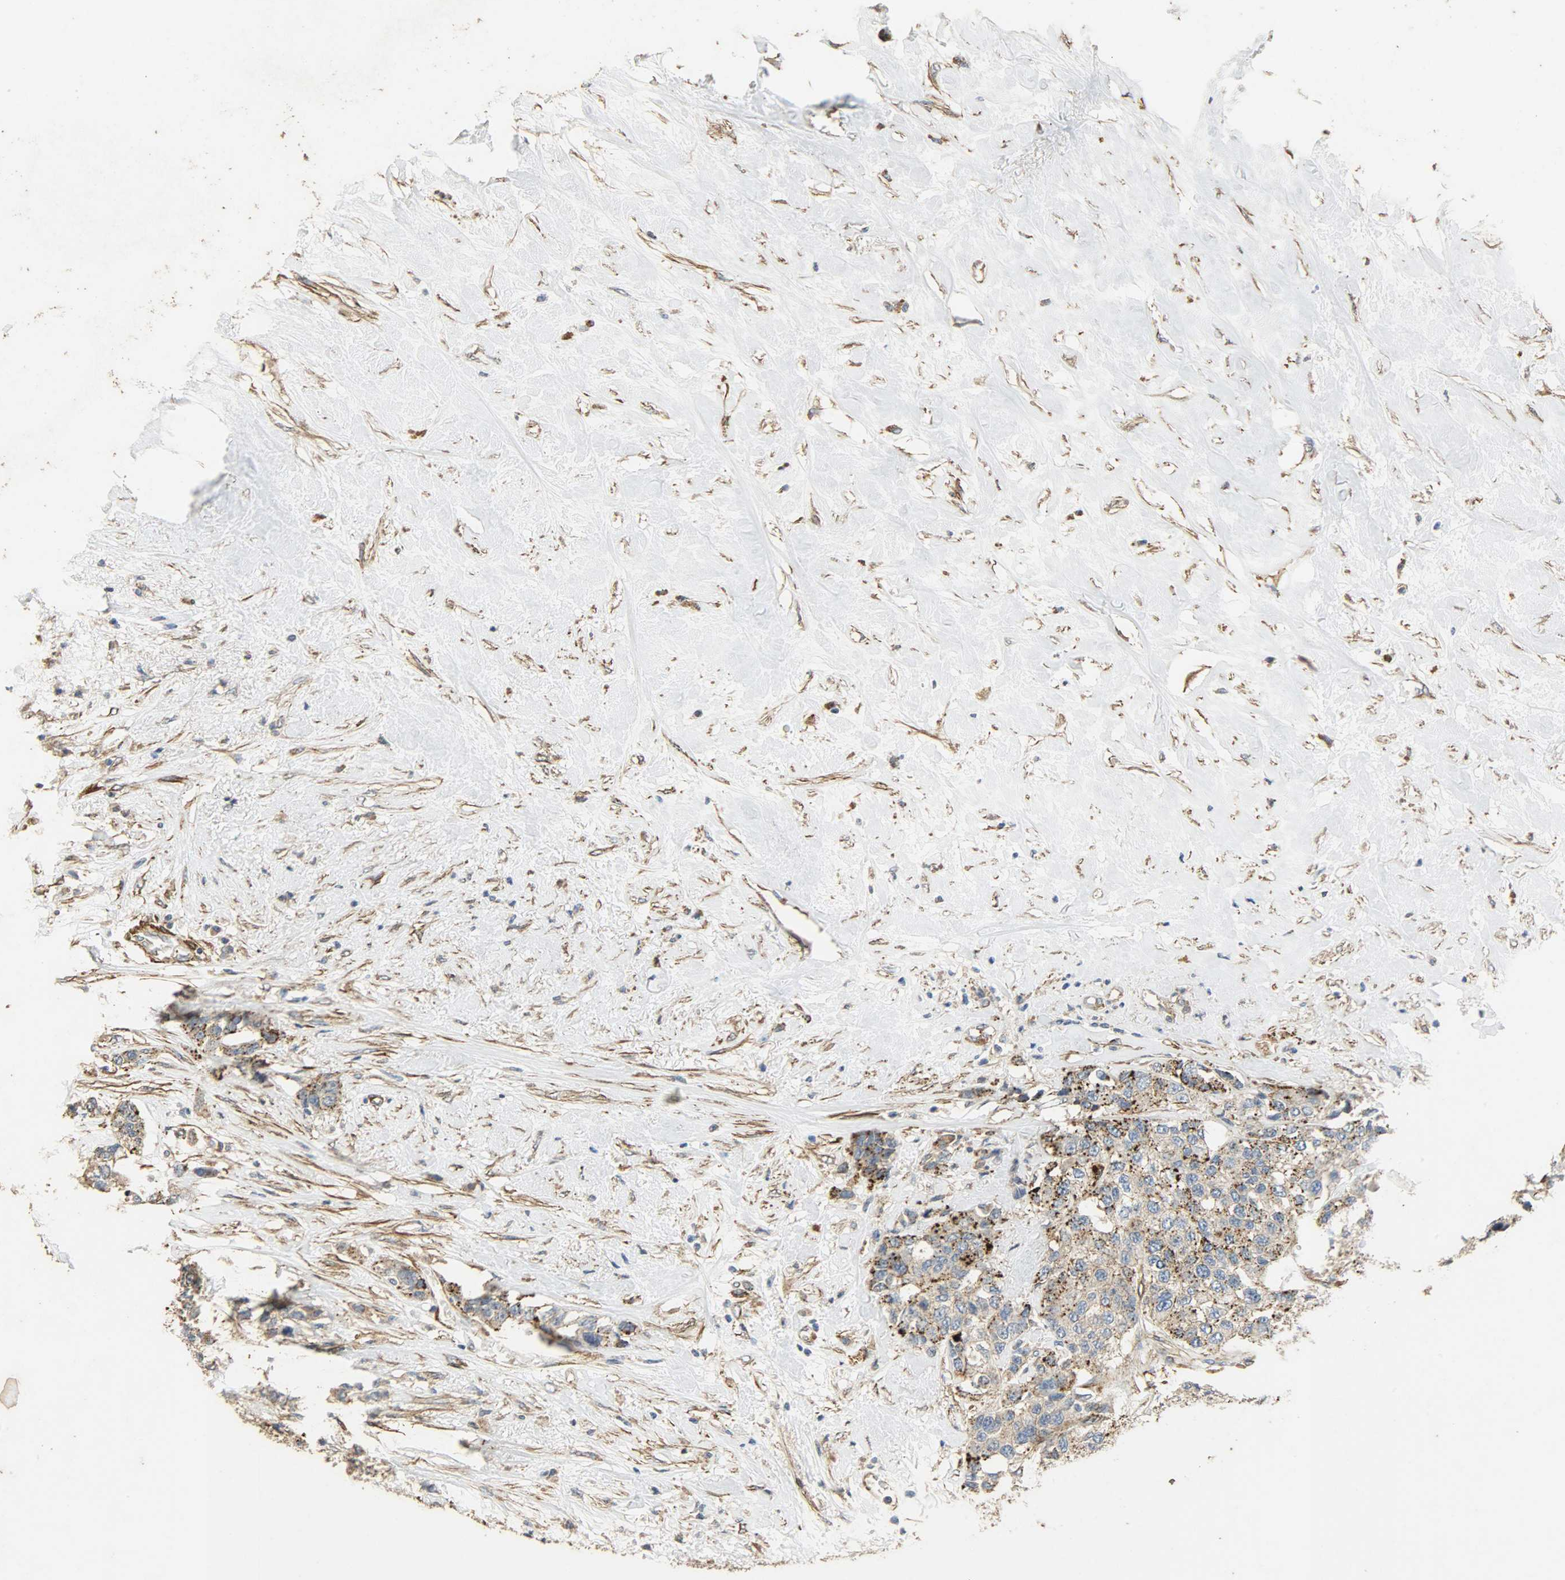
{"staining": {"intensity": "strong", "quantity": ">75%", "location": "cytoplasmic/membranous"}, "tissue": "breast cancer", "cell_type": "Tumor cells", "image_type": "cancer", "snomed": [{"axis": "morphology", "description": "Duct carcinoma"}, {"axis": "topography", "description": "Breast"}], "caption": "Human breast cancer (invasive ductal carcinoma) stained with a brown dye shows strong cytoplasmic/membranous positive staining in approximately >75% of tumor cells.", "gene": "TPM4", "patient": {"sex": "female", "age": 51}}